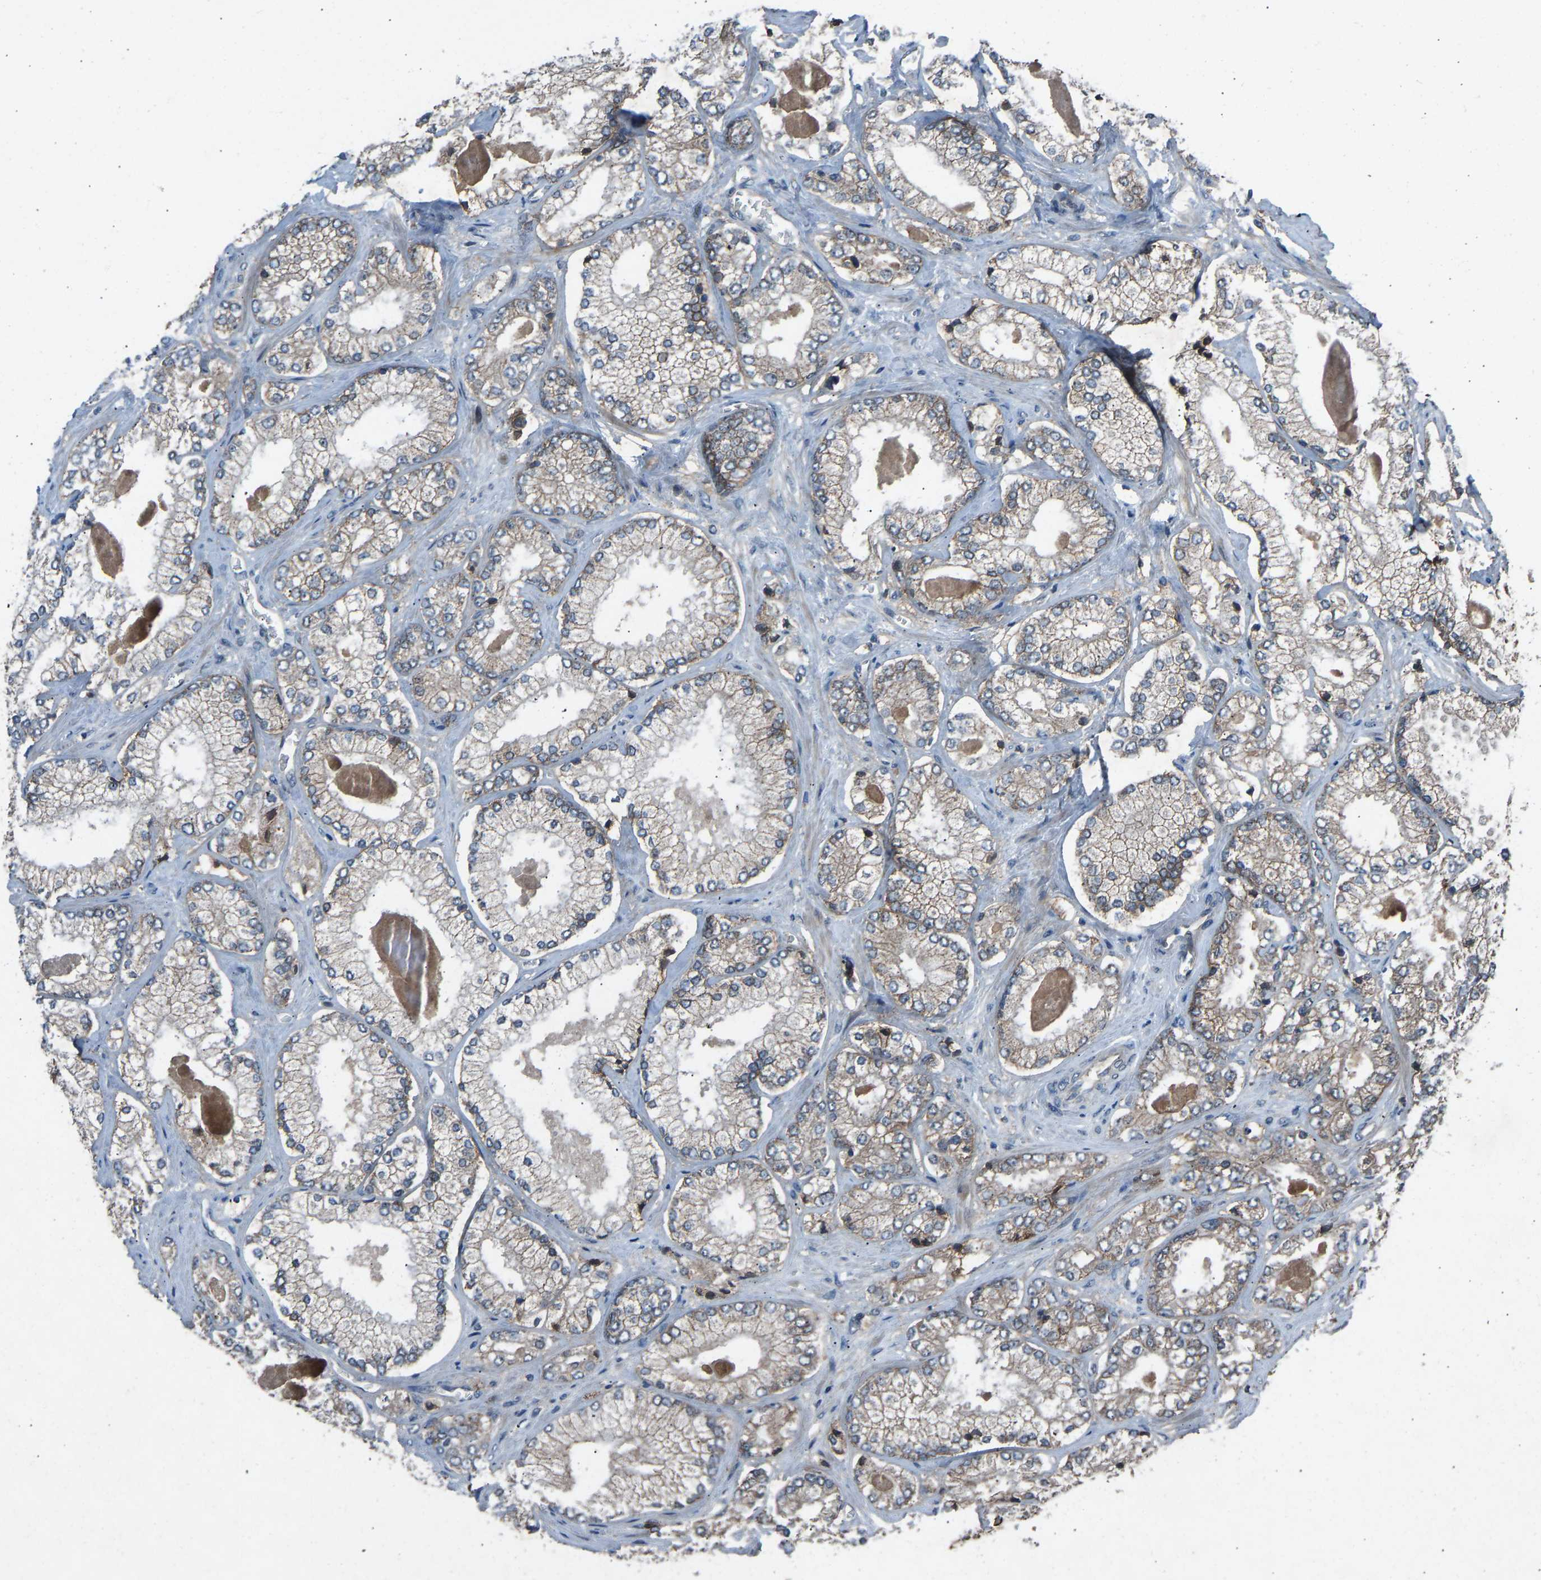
{"staining": {"intensity": "weak", "quantity": ">75%", "location": "cytoplasmic/membranous"}, "tissue": "prostate cancer", "cell_type": "Tumor cells", "image_type": "cancer", "snomed": [{"axis": "morphology", "description": "Adenocarcinoma, Low grade"}, {"axis": "topography", "description": "Prostate"}], "caption": "A low amount of weak cytoplasmic/membranous staining is seen in approximately >75% of tumor cells in prostate cancer (low-grade adenocarcinoma) tissue. The staining was performed using DAB, with brown indicating positive protein expression. Nuclei are stained blue with hematoxylin.", "gene": "SLC43A1", "patient": {"sex": "male", "age": 65}}